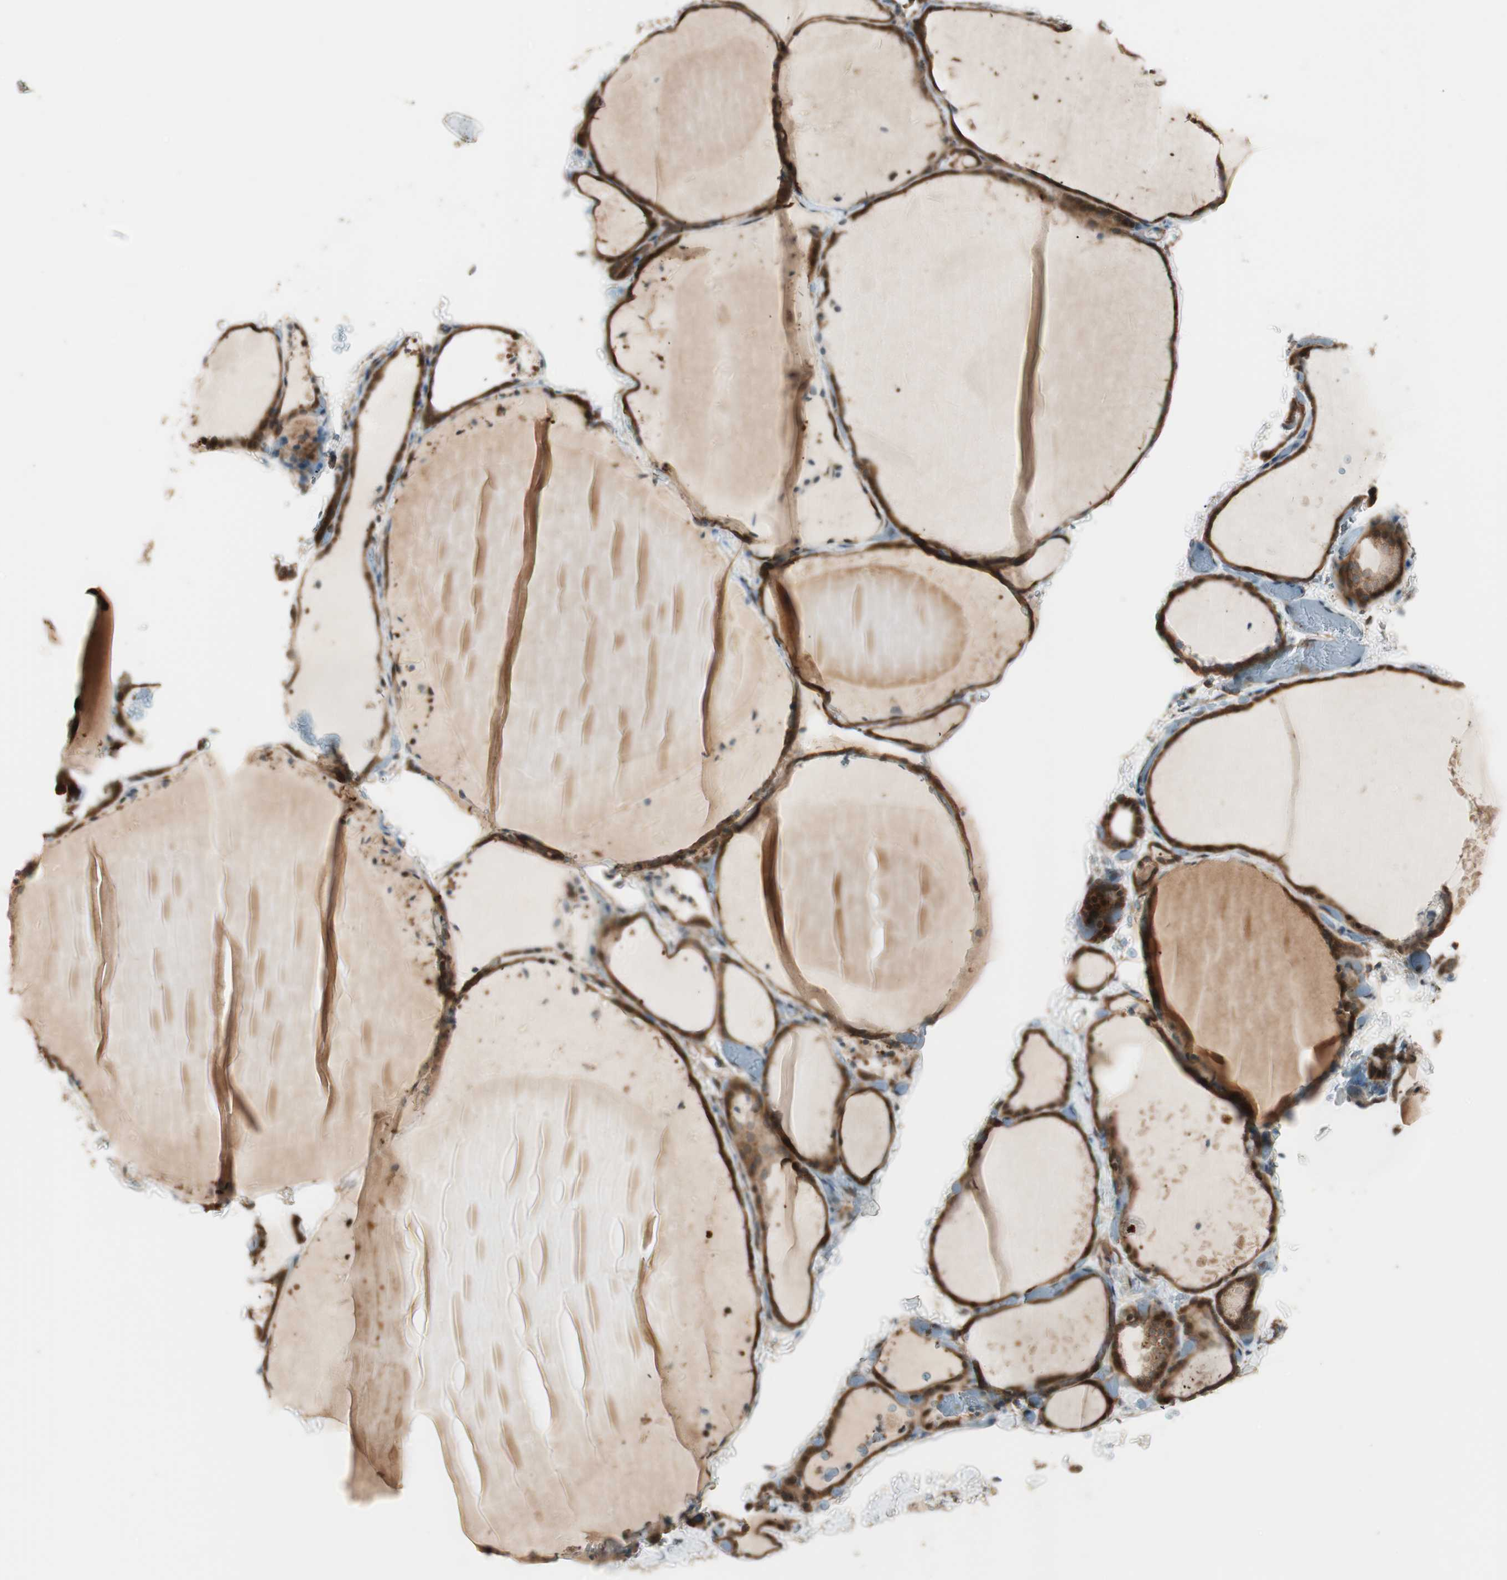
{"staining": {"intensity": "strong", "quantity": ">75%", "location": "cytoplasmic/membranous"}, "tissue": "thyroid gland", "cell_type": "Glandular cells", "image_type": "normal", "snomed": [{"axis": "morphology", "description": "Normal tissue, NOS"}, {"axis": "topography", "description": "Thyroid gland"}], "caption": "Immunohistochemical staining of unremarkable human thyroid gland exhibits >75% levels of strong cytoplasmic/membranous protein positivity in approximately >75% of glandular cells. Immunohistochemistry stains the protein of interest in brown and the nuclei are stained blue.", "gene": "CNOT4", "patient": {"sex": "female", "age": 22}}